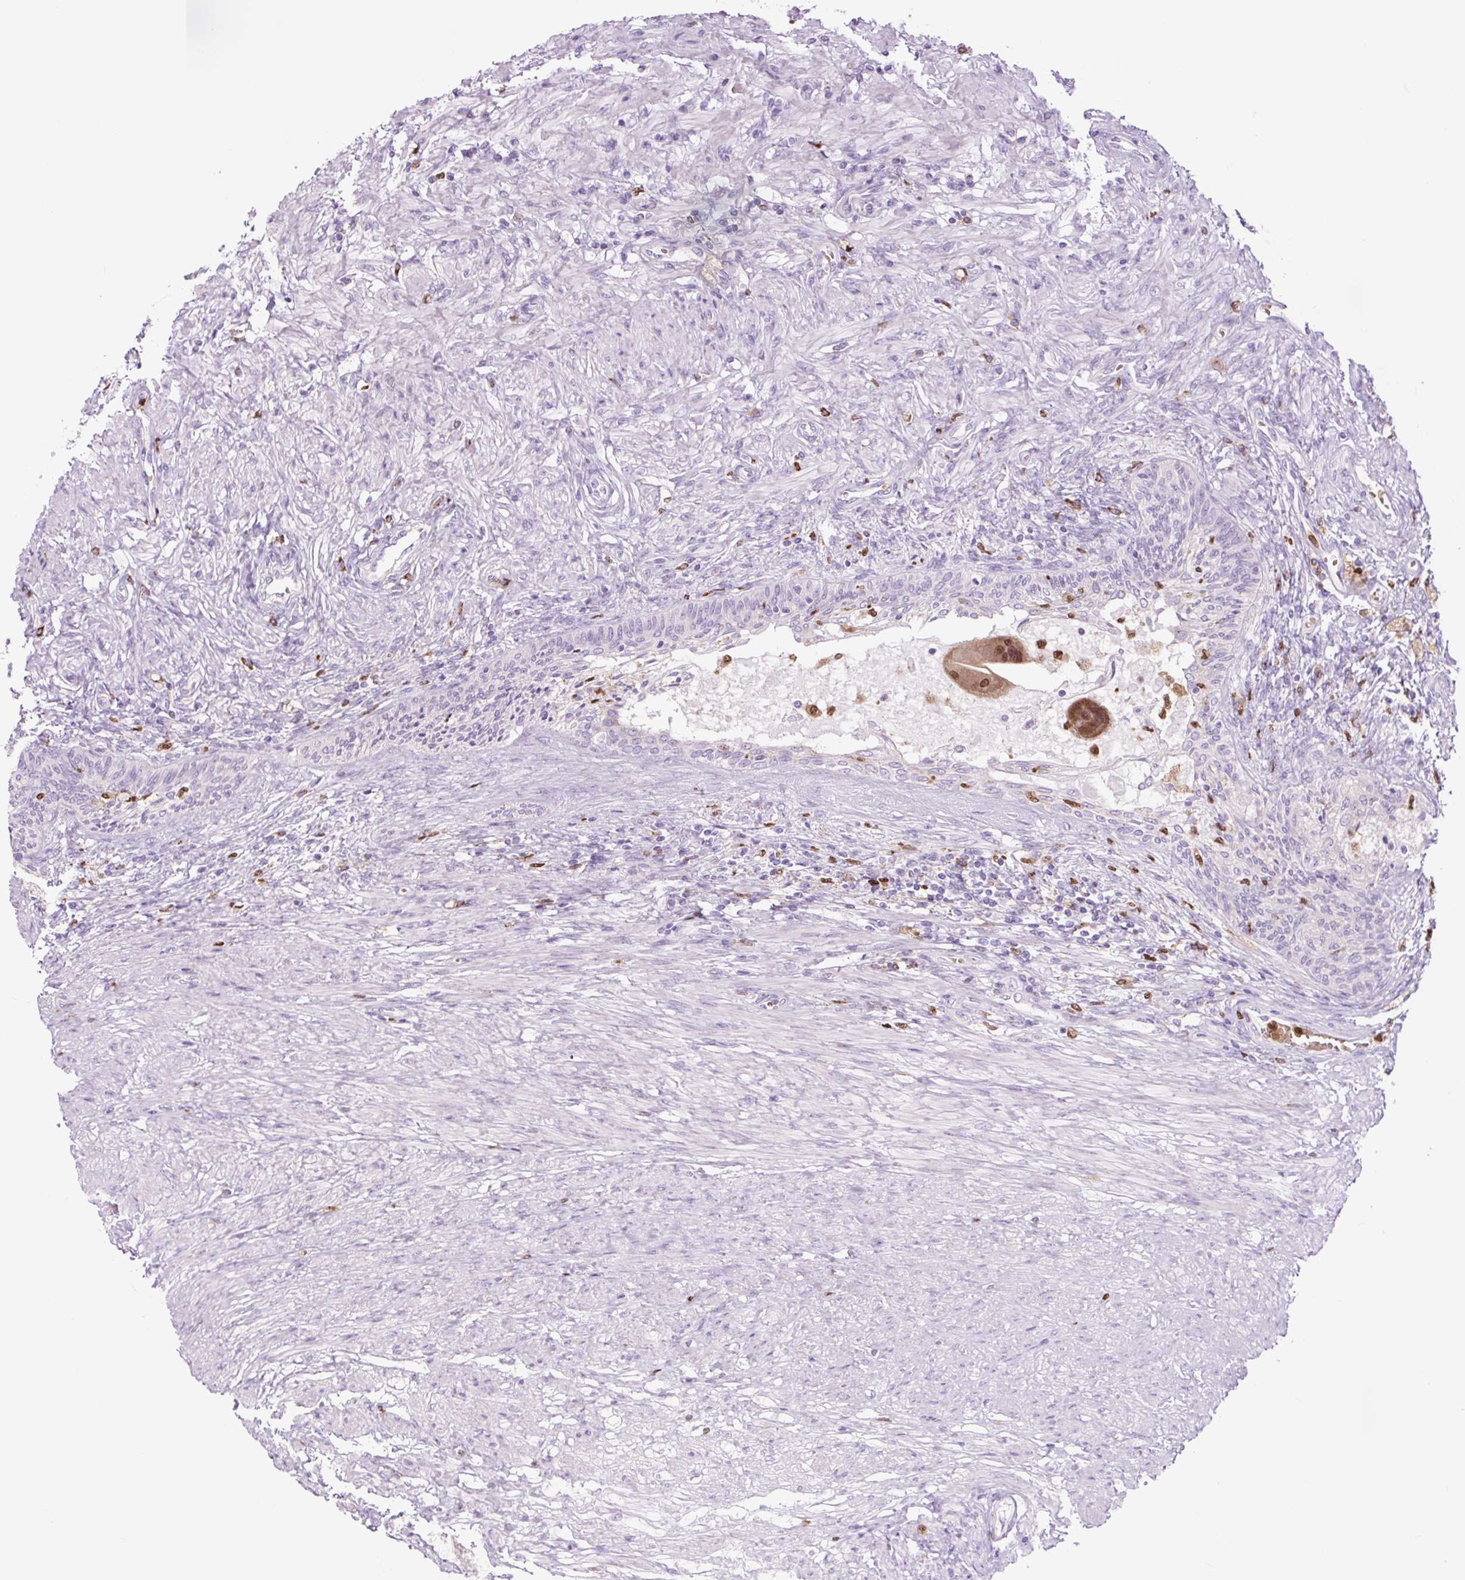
{"staining": {"intensity": "negative", "quantity": "none", "location": "none"}, "tissue": "prostate cancer", "cell_type": "Tumor cells", "image_type": "cancer", "snomed": [{"axis": "morphology", "description": "Adenocarcinoma, High grade"}, {"axis": "topography", "description": "Prostate"}], "caption": "A high-resolution photomicrograph shows immunohistochemistry (IHC) staining of prostate cancer, which shows no significant staining in tumor cells. Brightfield microscopy of immunohistochemistry stained with DAB (3,3'-diaminobenzidine) (brown) and hematoxylin (blue), captured at high magnification.", "gene": "SPI1", "patient": {"sex": "male", "age": 69}}